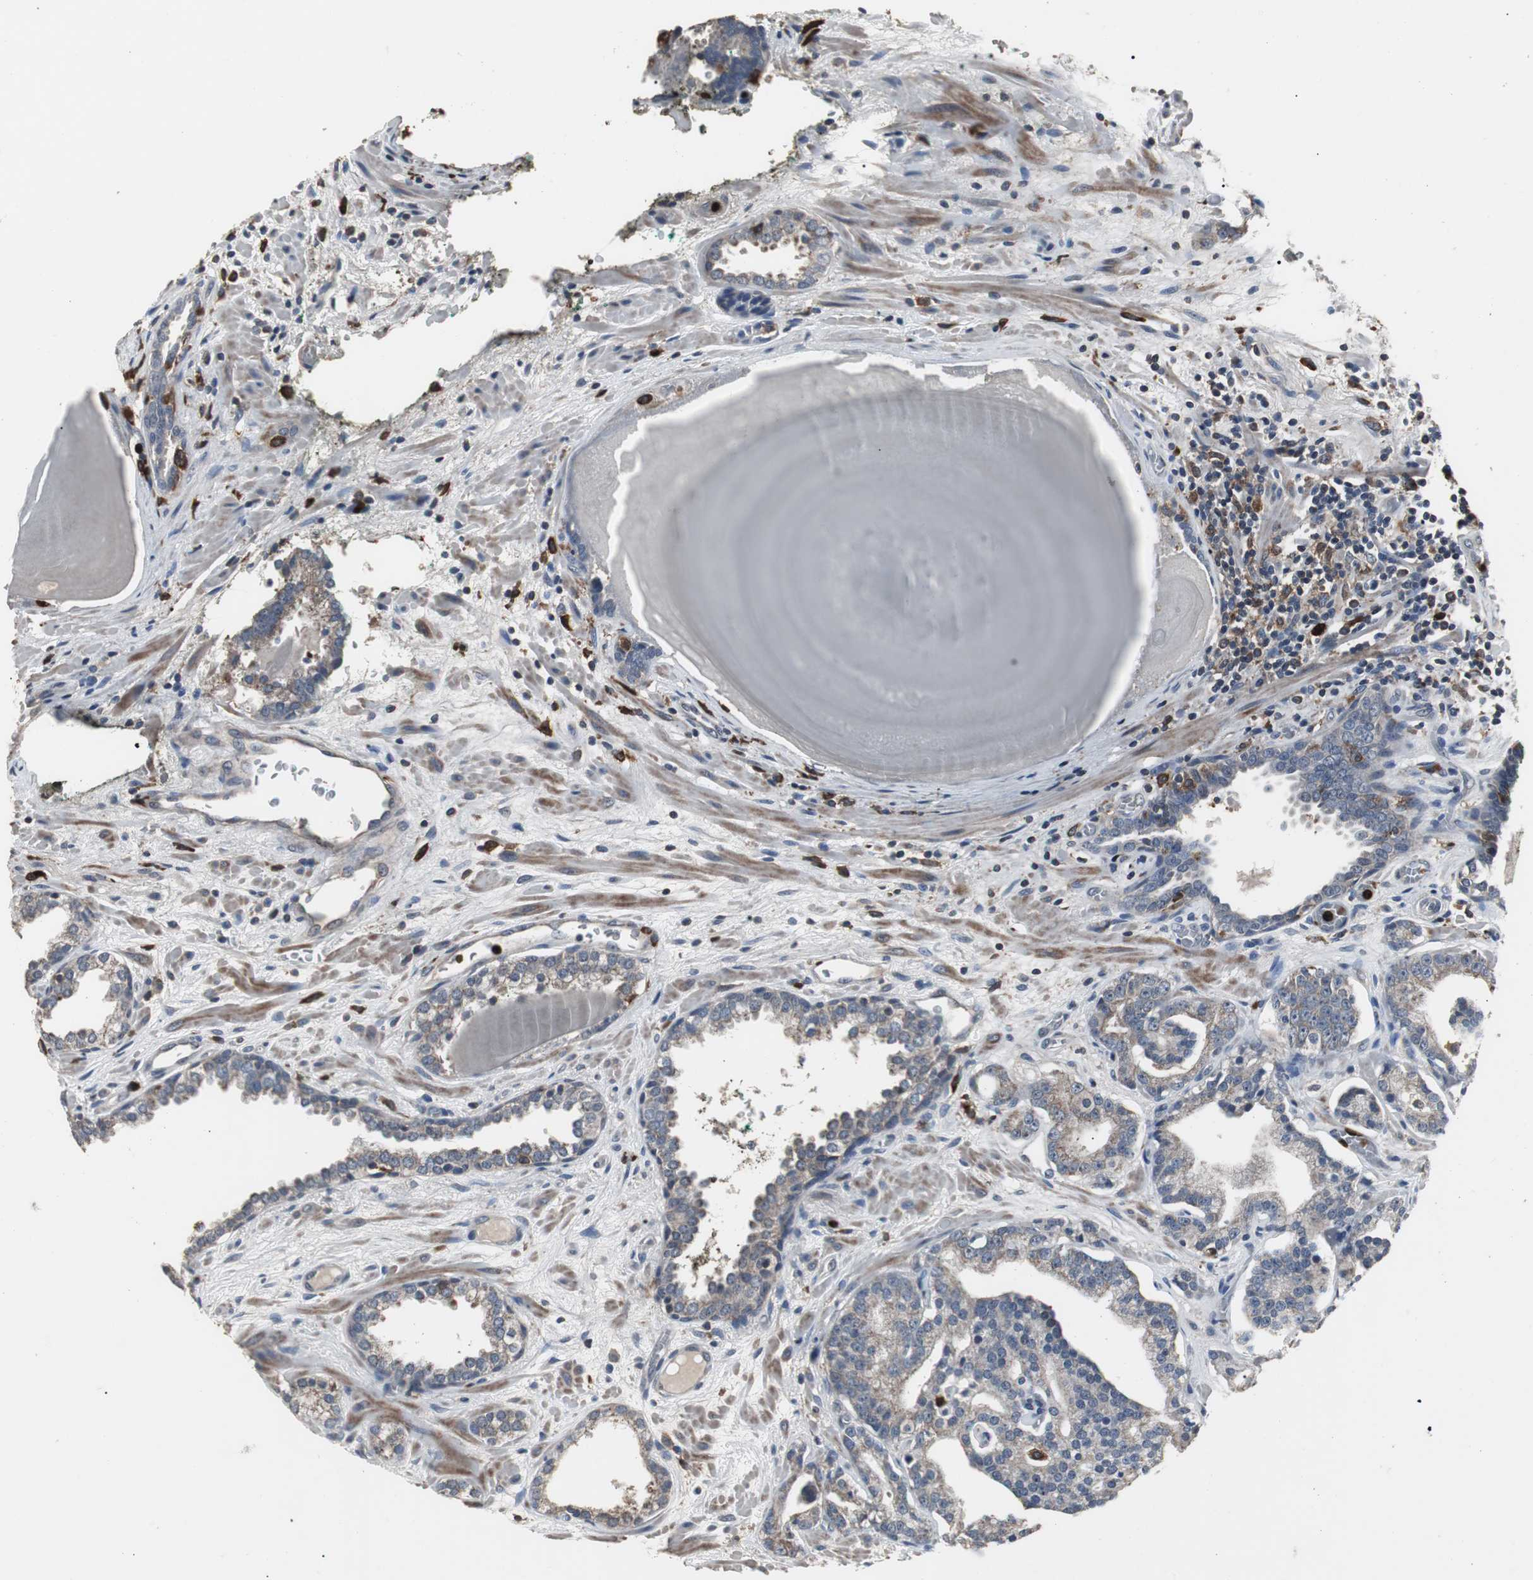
{"staining": {"intensity": "weak", "quantity": ">75%", "location": "cytoplasmic/membranous"}, "tissue": "prostate cancer", "cell_type": "Tumor cells", "image_type": "cancer", "snomed": [{"axis": "morphology", "description": "Adenocarcinoma, Low grade"}, {"axis": "topography", "description": "Prostate"}], "caption": "An immunohistochemistry micrograph of neoplastic tissue is shown. Protein staining in brown labels weak cytoplasmic/membranous positivity in prostate adenocarcinoma (low-grade) within tumor cells.", "gene": "NCF2", "patient": {"sex": "male", "age": 63}}